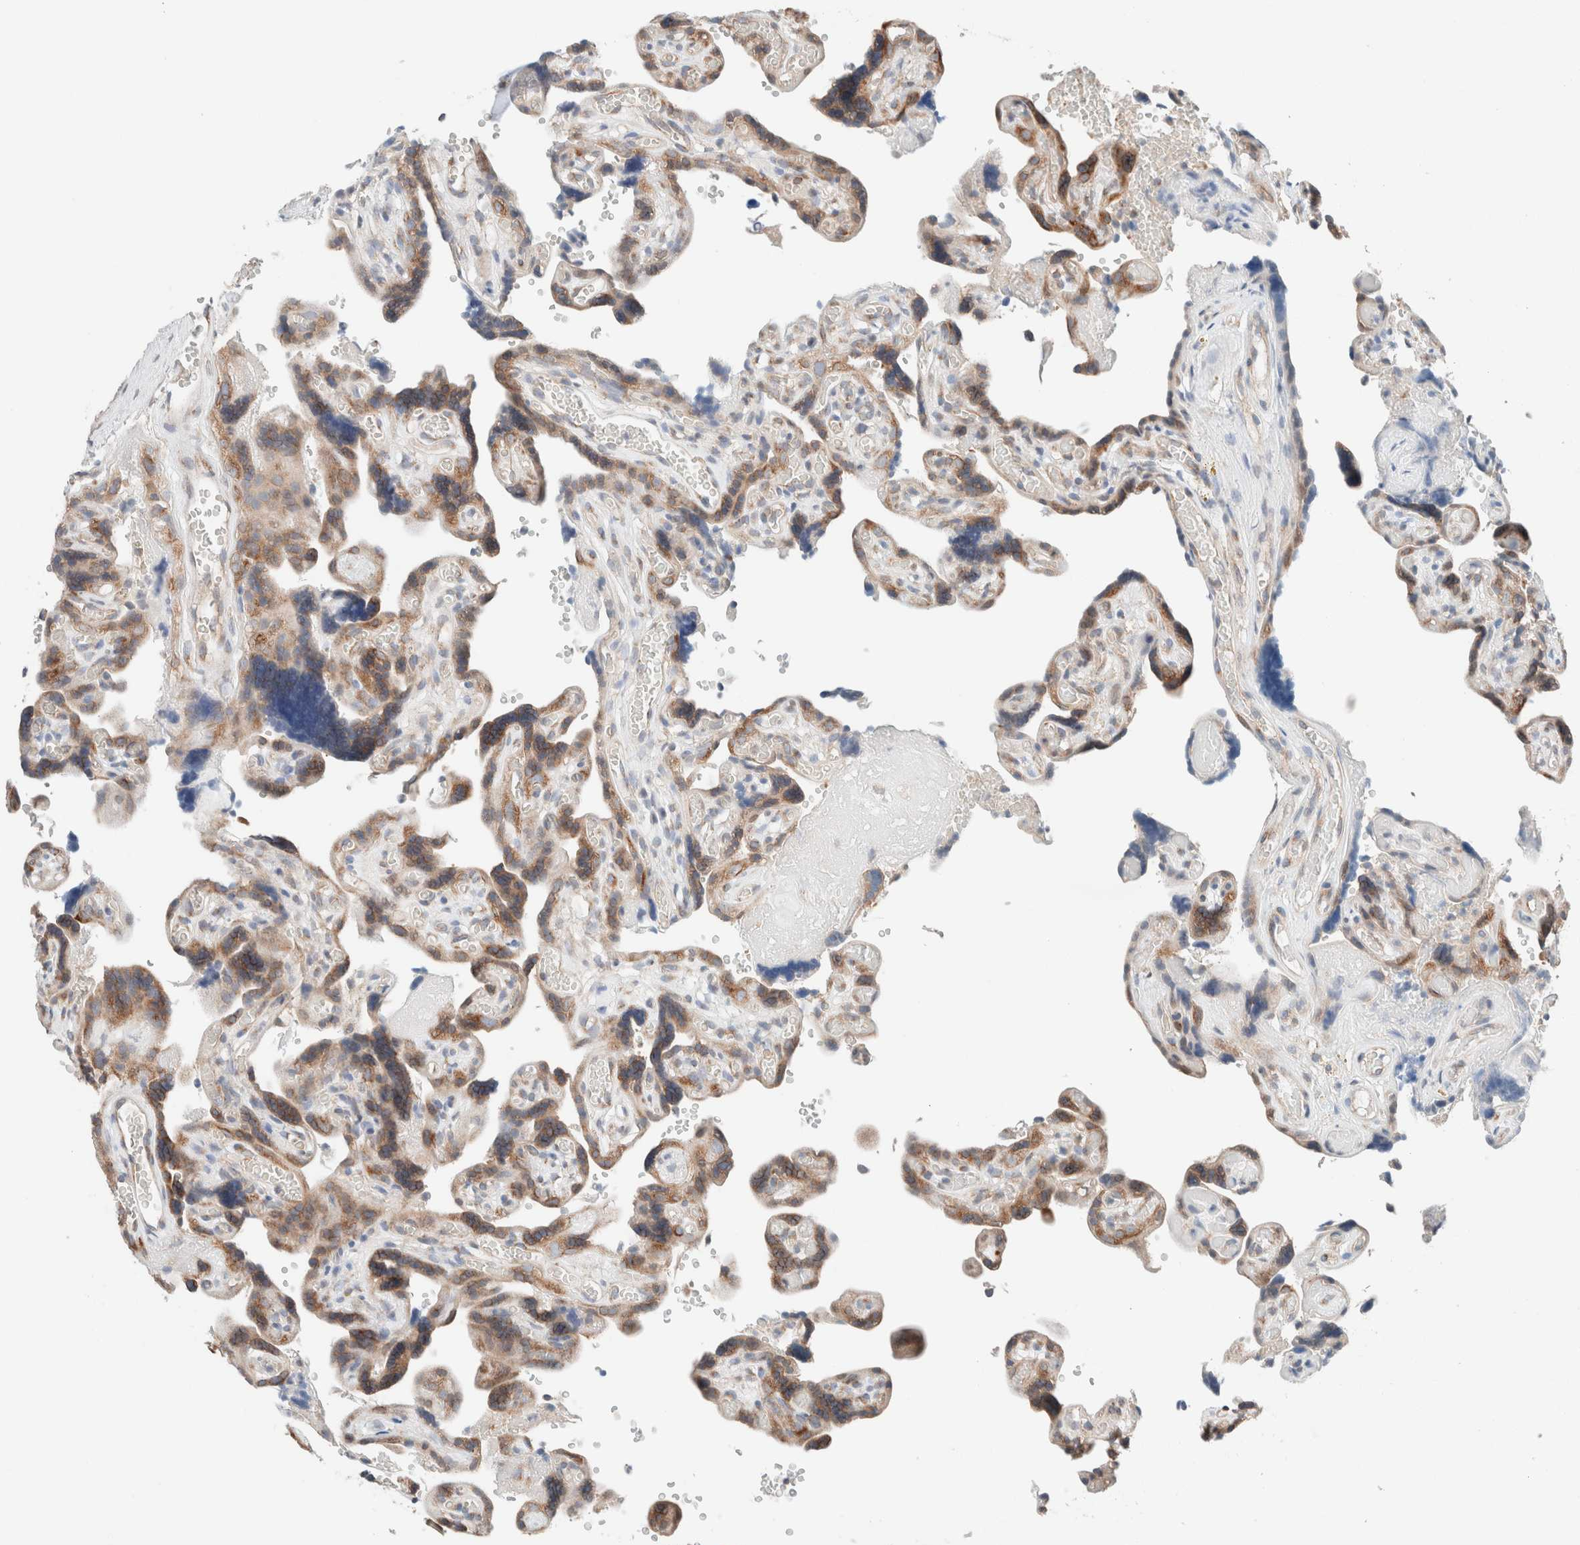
{"staining": {"intensity": "strong", "quantity": "25%-75%", "location": "cytoplasmic/membranous"}, "tissue": "placenta", "cell_type": "Trophoblastic cells", "image_type": "normal", "snomed": [{"axis": "morphology", "description": "Normal tissue, NOS"}, {"axis": "topography", "description": "Placenta"}], "caption": "Immunohistochemical staining of unremarkable human placenta reveals strong cytoplasmic/membranous protein expression in approximately 25%-75% of trophoblastic cells. Nuclei are stained in blue.", "gene": "CASC3", "patient": {"sex": "female", "age": 30}}